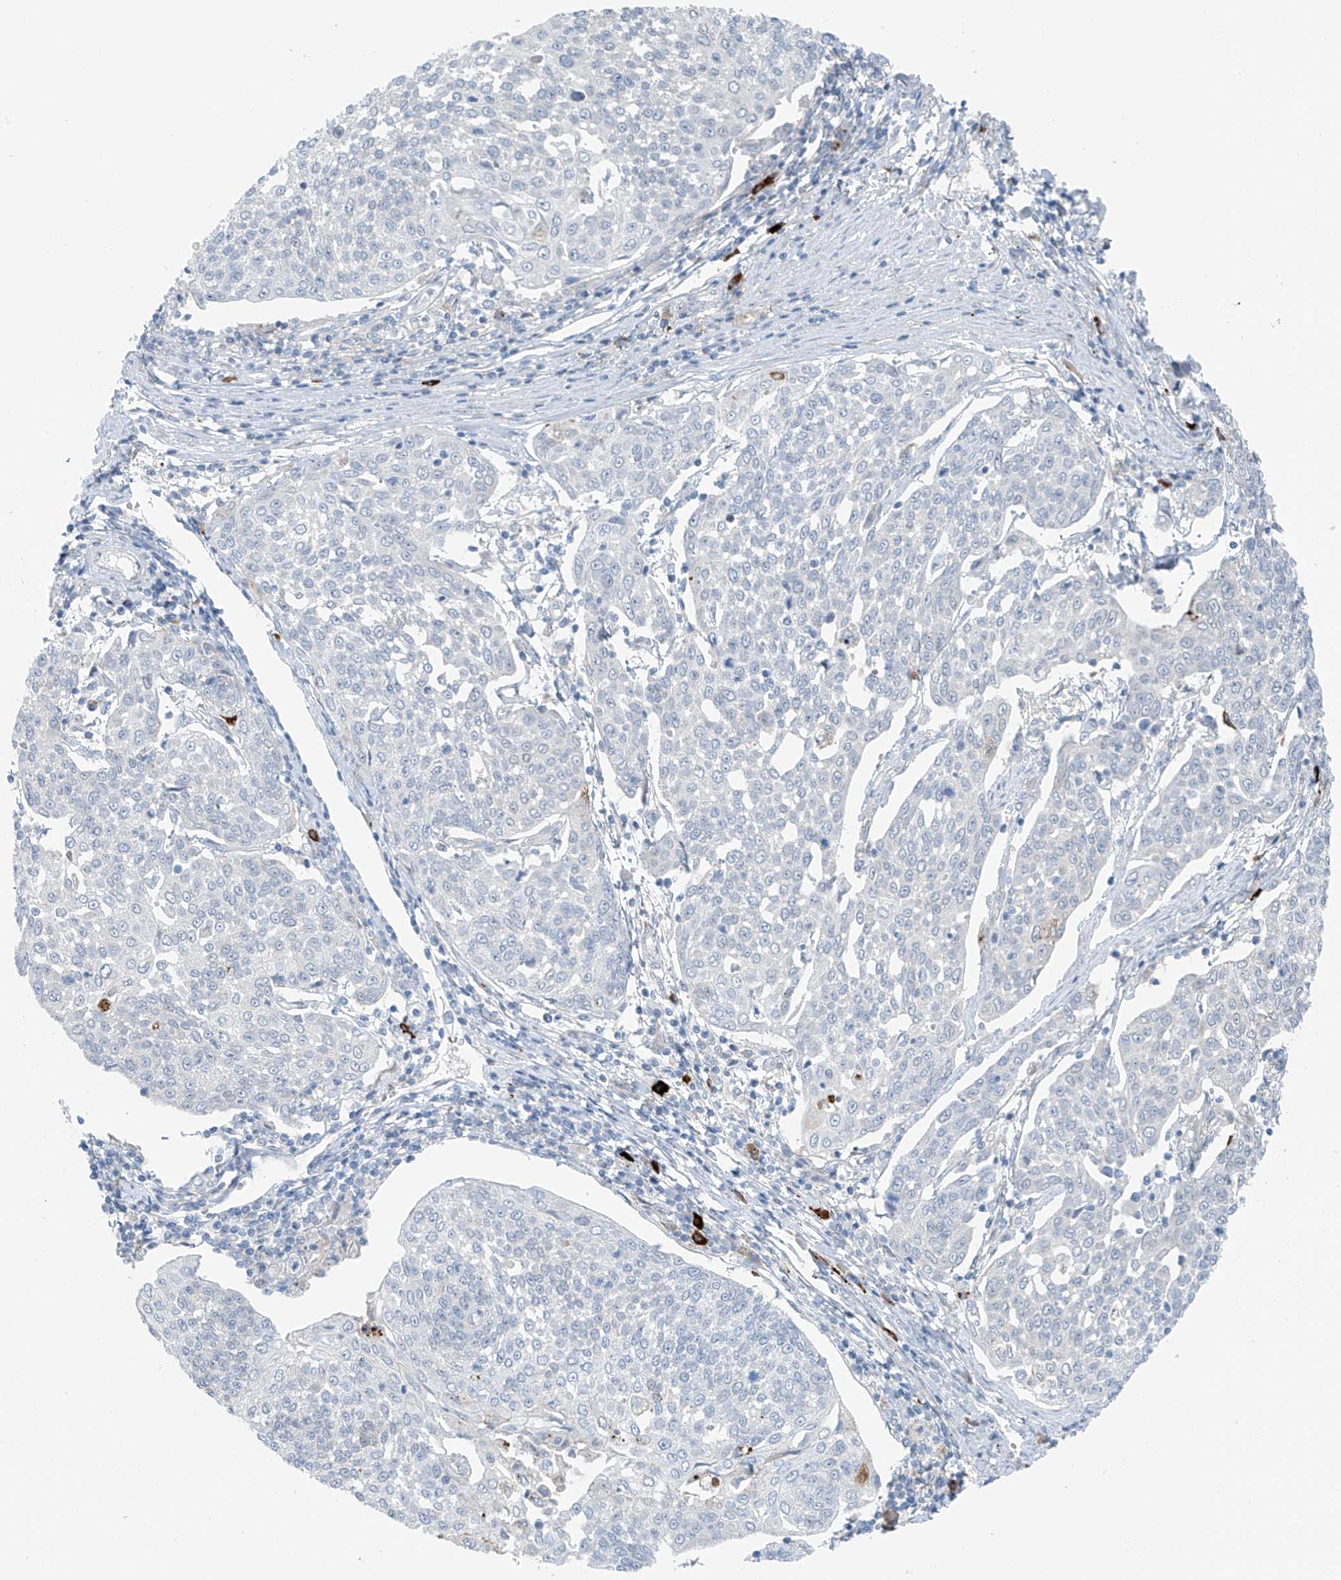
{"staining": {"intensity": "negative", "quantity": "none", "location": "none"}, "tissue": "cervical cancer", "cell_type": "Tumor cells", "image_type": "cancer", "snomed": [{"axis": "morphology", "description": "Squamous cell carcinoma, NOS"}, {"axis": "topography", "description": "Cervix"}], "caption": "Cervical cancer was stained to show a protein in brown. There is no significant expression in tumor cells.", "gene": "ZNF793", "patient": {"sex": "female", "age": 34}}